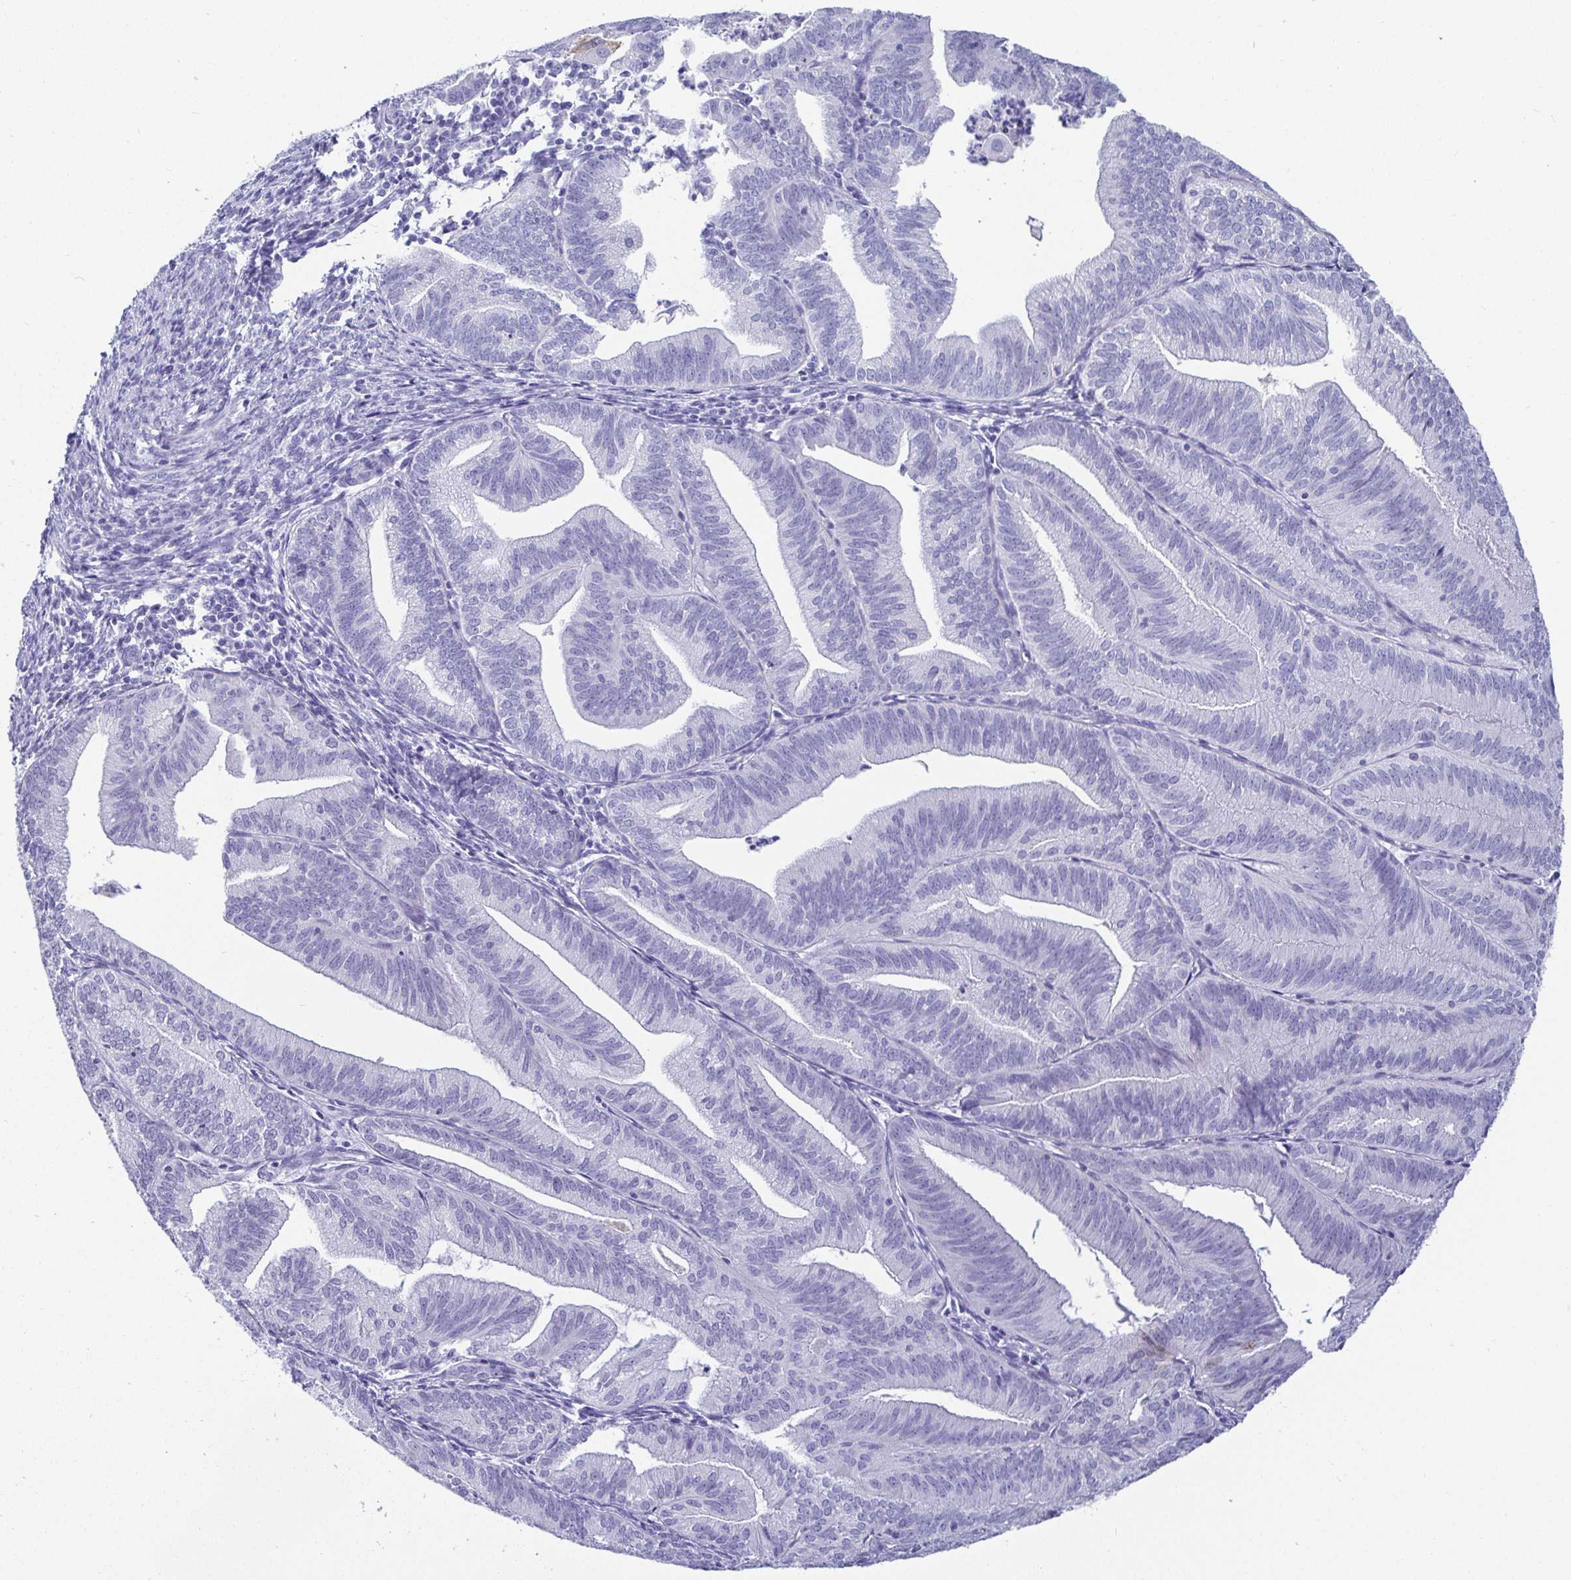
{"staining": {"intensity": "negative", "quantity": "none", "location": "none"}, "tissue": "endometrial cancer", "cell_type": "Tumor cells", "image_type": "cancer", "snomed": [{"axis": "morphology", "description": "Adenocarcinoma, NOS"}, {"axis": "topography", "description": "Endometrium"}], "caption": "A high-resolution micrograph shows immunohistochemistry (IHC) staining of endometrial adenocarcinoma, which exhibits no significant expression in tumor cells.", "gene": "TMEM241", "patient": {"sex": "female", "age": 70}}